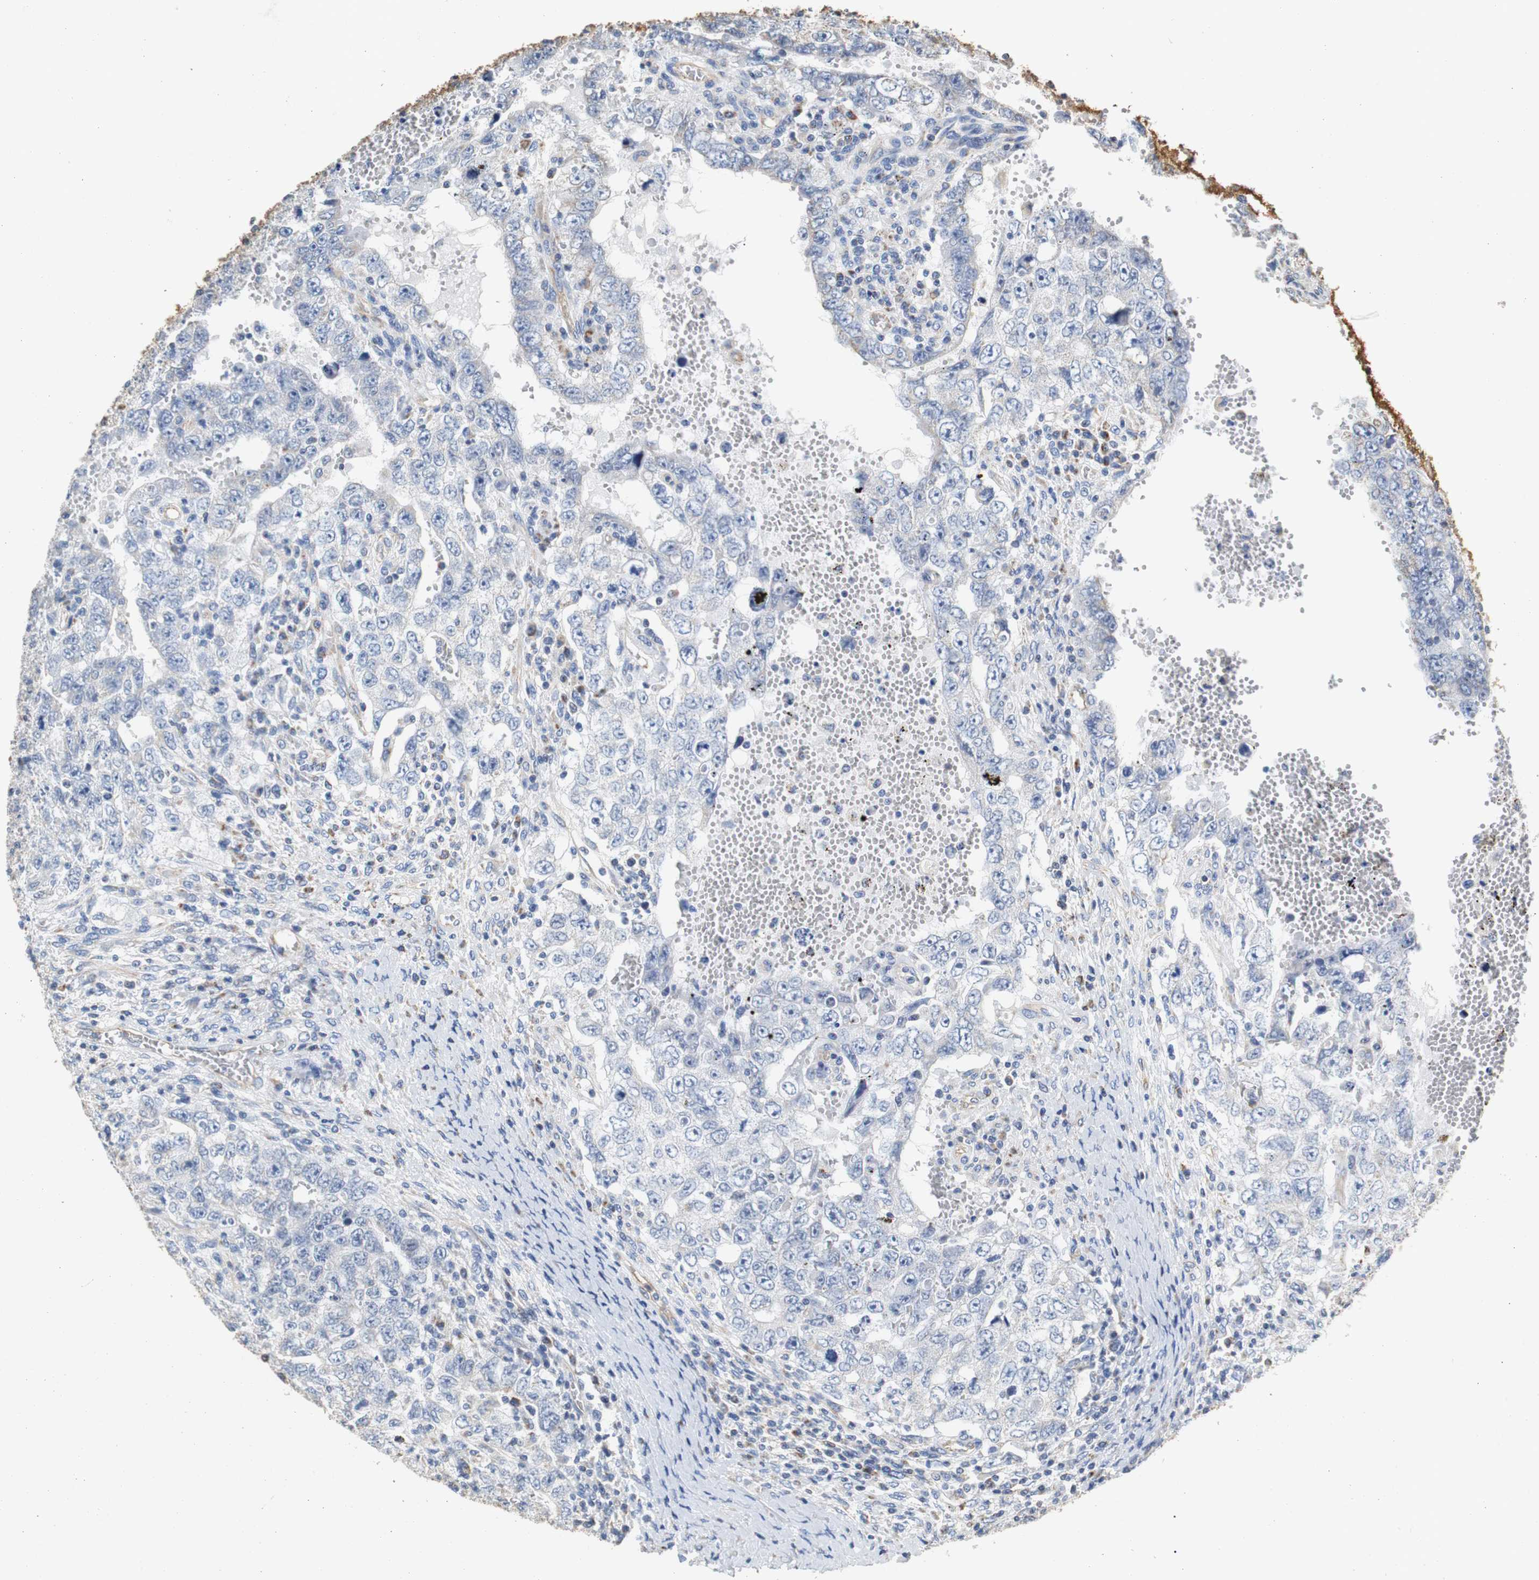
{"staining": {"intensity": "negative", "quantity": "none", "location": "none"}, "tissue": "testis cancer", "cell_type": "Tumor cells", "image_type": "cancer", "snomed": [{"axis": "morphology", "description": "Carcinoma, Embryonal, NOS"}, {"axis": "topography", "description": "Testis"}], "caption": "Testis embryonal carcinoma stained for a protein using immunohistochemistry reveals no expression tumor cells.", "gene": "PCK1", "patient": {"sex": "male", "age": 26}}